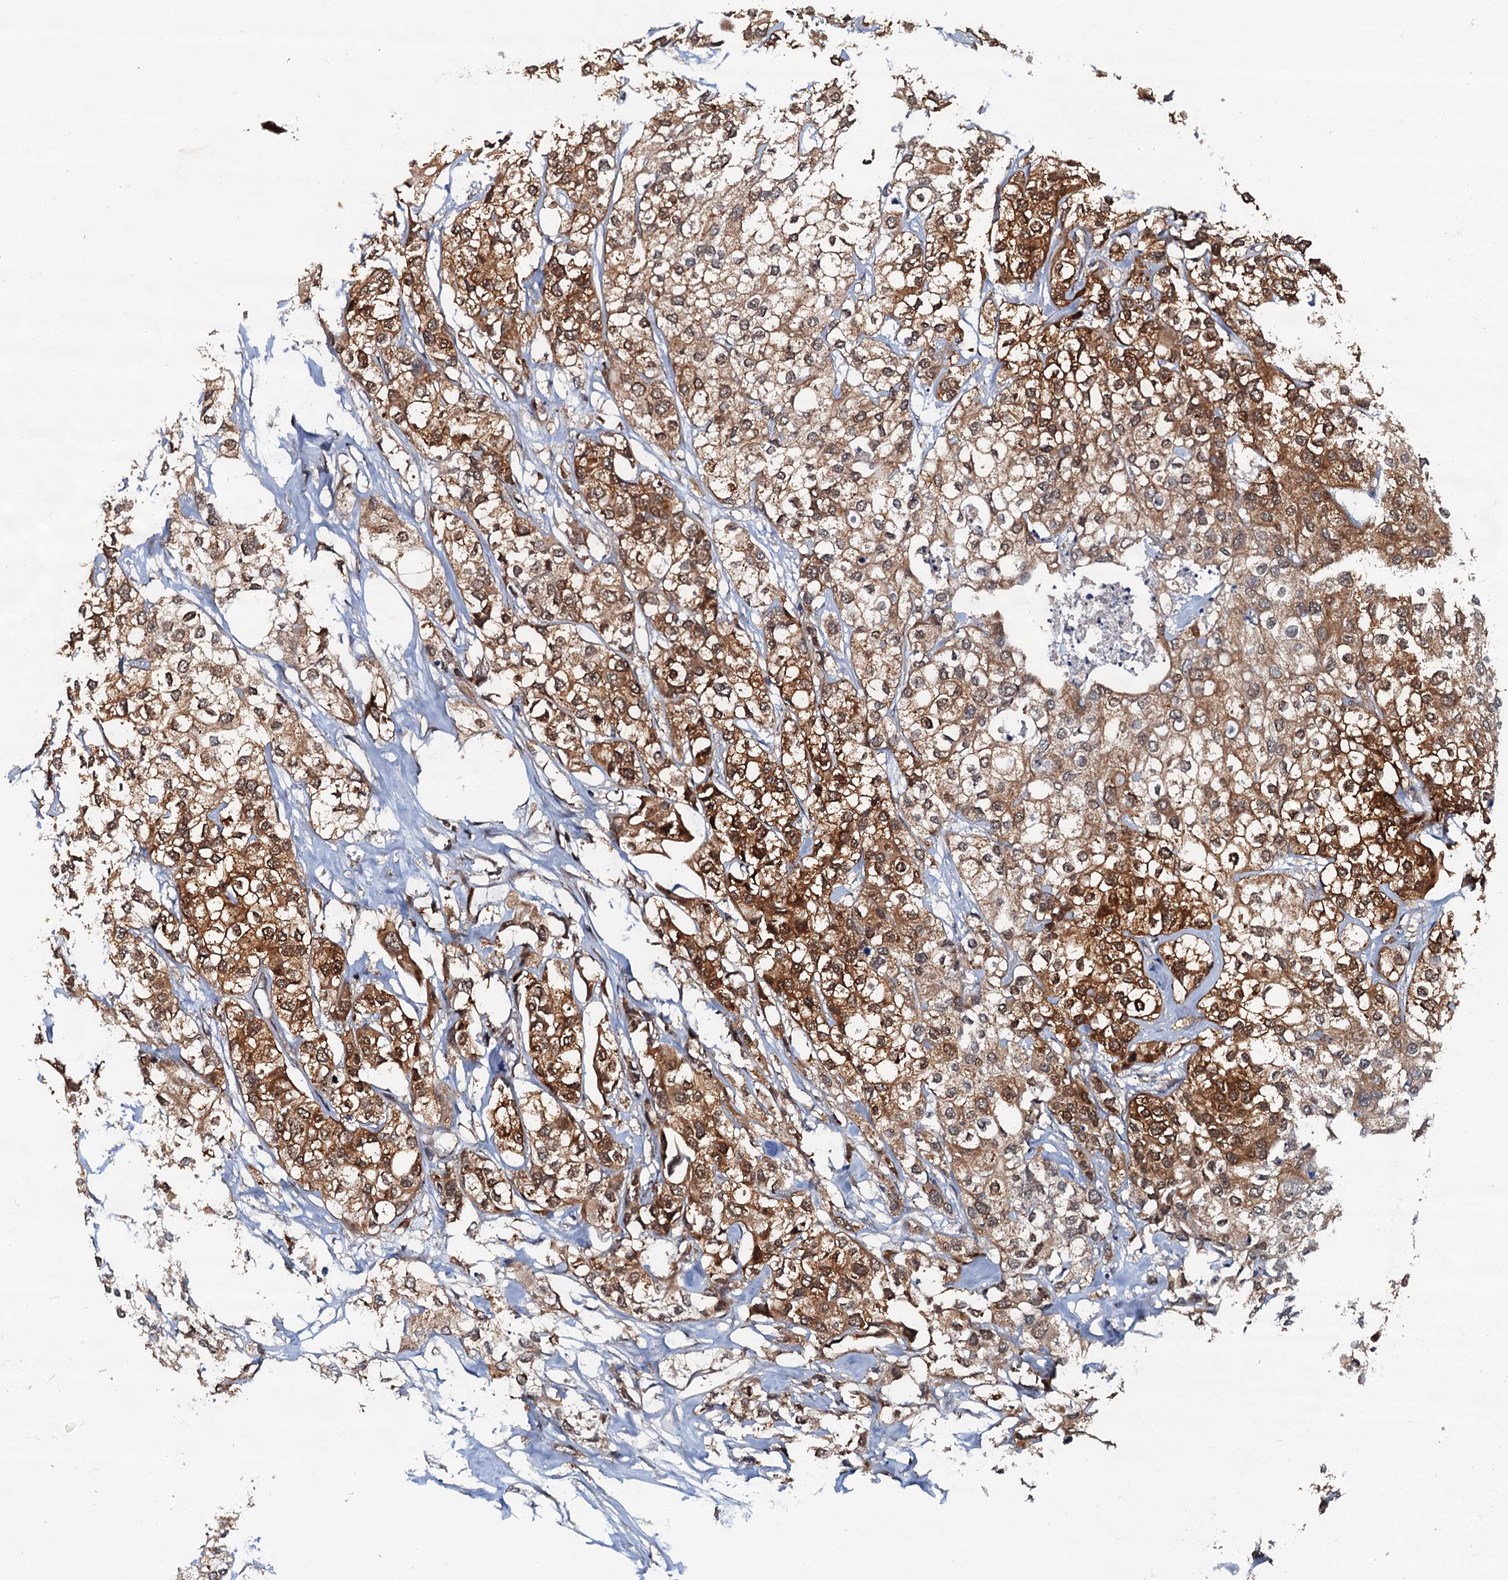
{"staining": {"intensity": "strong", "quantity": "25%-75%", "location": "cytoplasmic/membranous,nuclear"}, "tissue": "urothelial cancer", "cell_type": "Tumor cells", "image_type": "cancer", "snomed": [{"axis": "morphology", "description": "Urothelial carcinoma, High grade"}, {"axis": "topography", "description": "Urinary bladder"}], "caption": "Urothelial carcinoma (high-grade) stained for a protein displays strong cytoplasmic/membranous and nuclear positivity in tumor cells. The staining is performed using DAB brown chromogen to label protein expression. The nuclei are counter-stained blue using hematoxylin.", "gene": "AAGAB", "patient": {"sex": "male", "age": 64}}